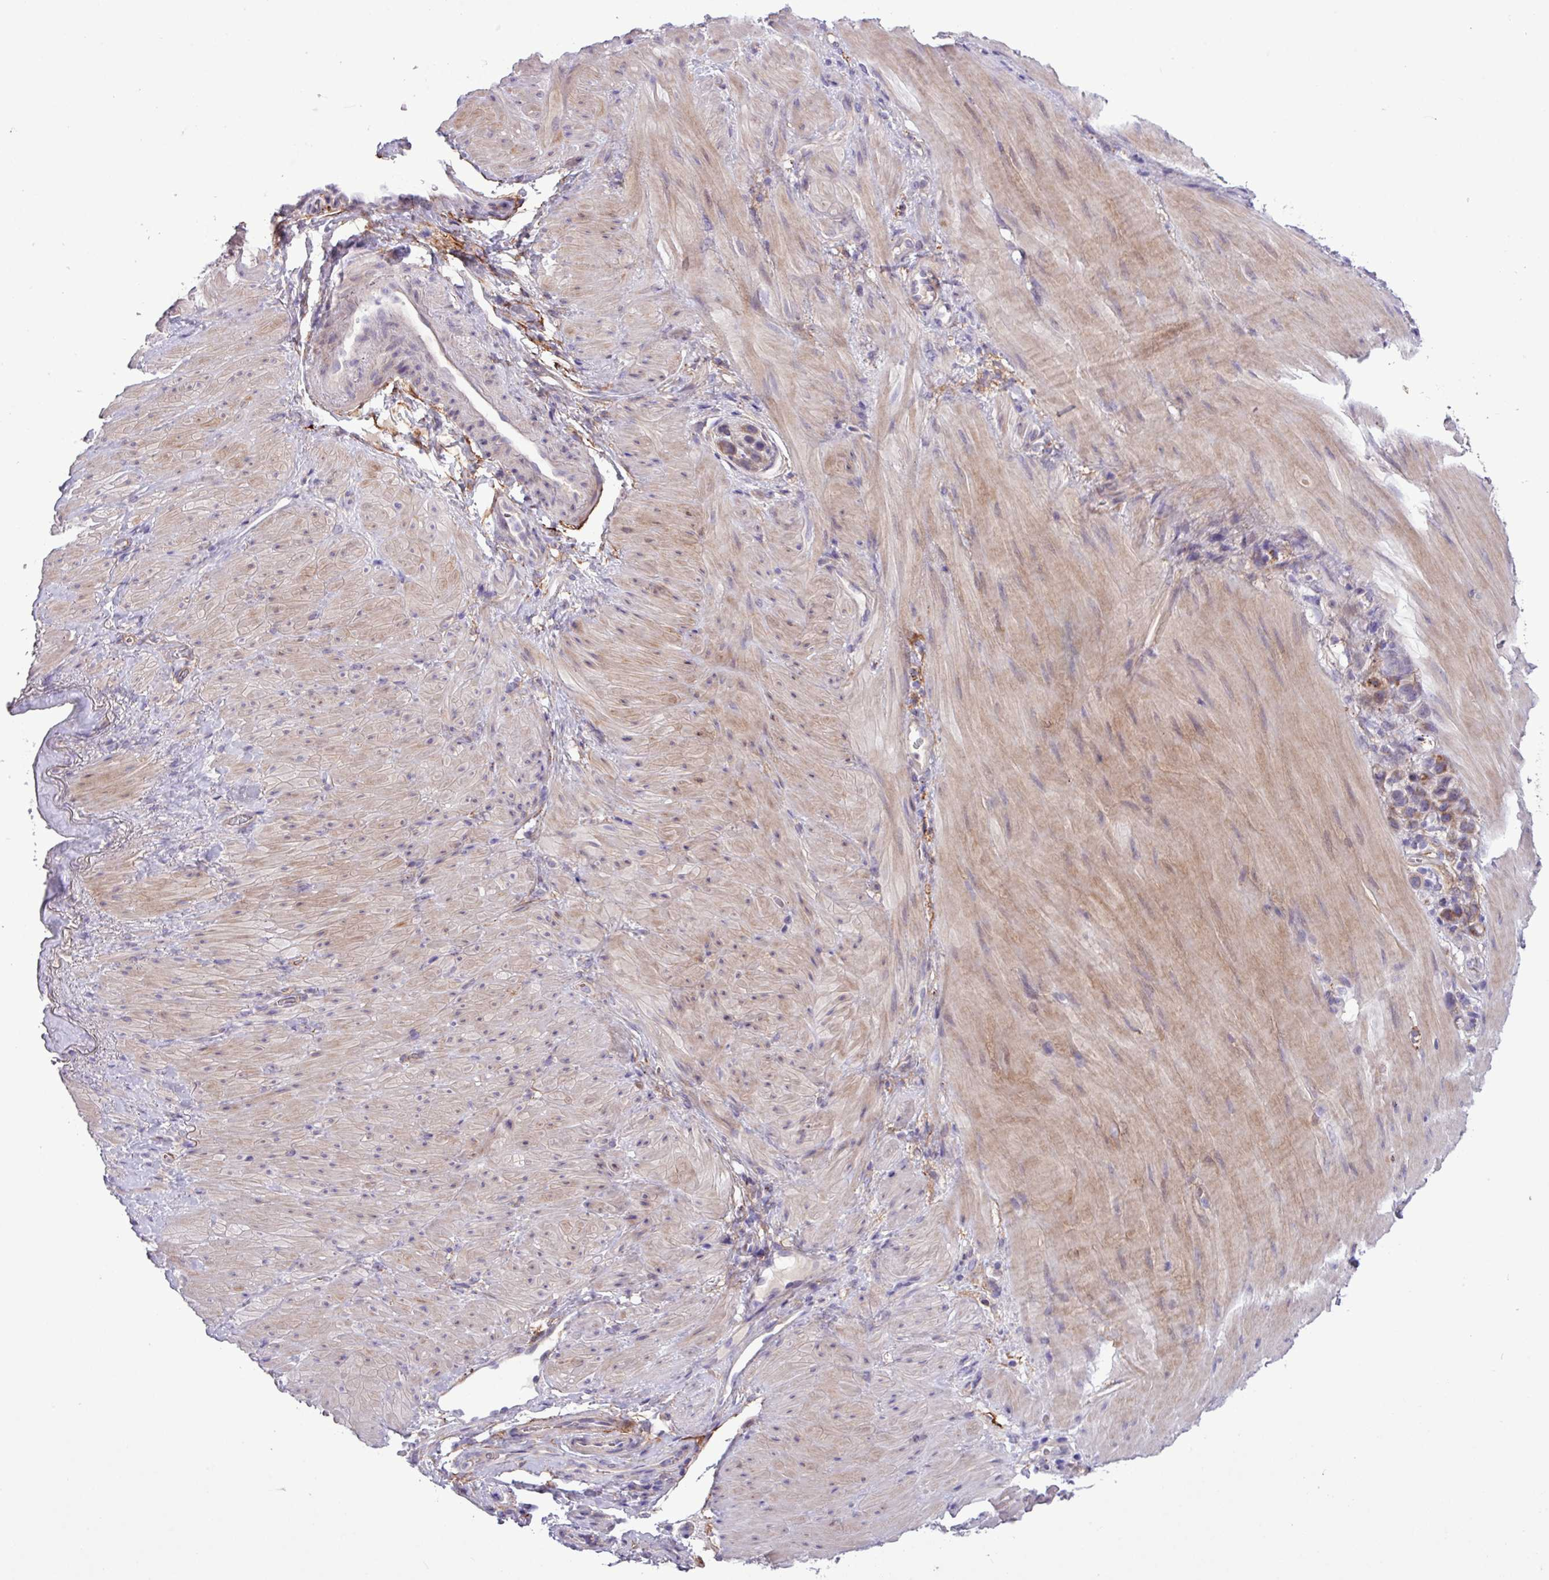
{"staining": {"intensity": "weak", "quantity": "<25%", "location": "cytoplasmic/membranous"}, "tissue": "stomach cancer", "cell_type": "Tumor cells", "image_type": "cancer", "snomed": [{"axis": "morphology", "description": "Adenocarcinoma, NOS"}, {"axis": "topography", "description": "Stomach"}], "caption": "An IHC histopathology image of adenocarcinoma (stomach) is shown. There is no staining in tumor cells of adenocarcinoma (stomach).", "gene": "CD248", "patient": {"sex": "female", "age": 65}}